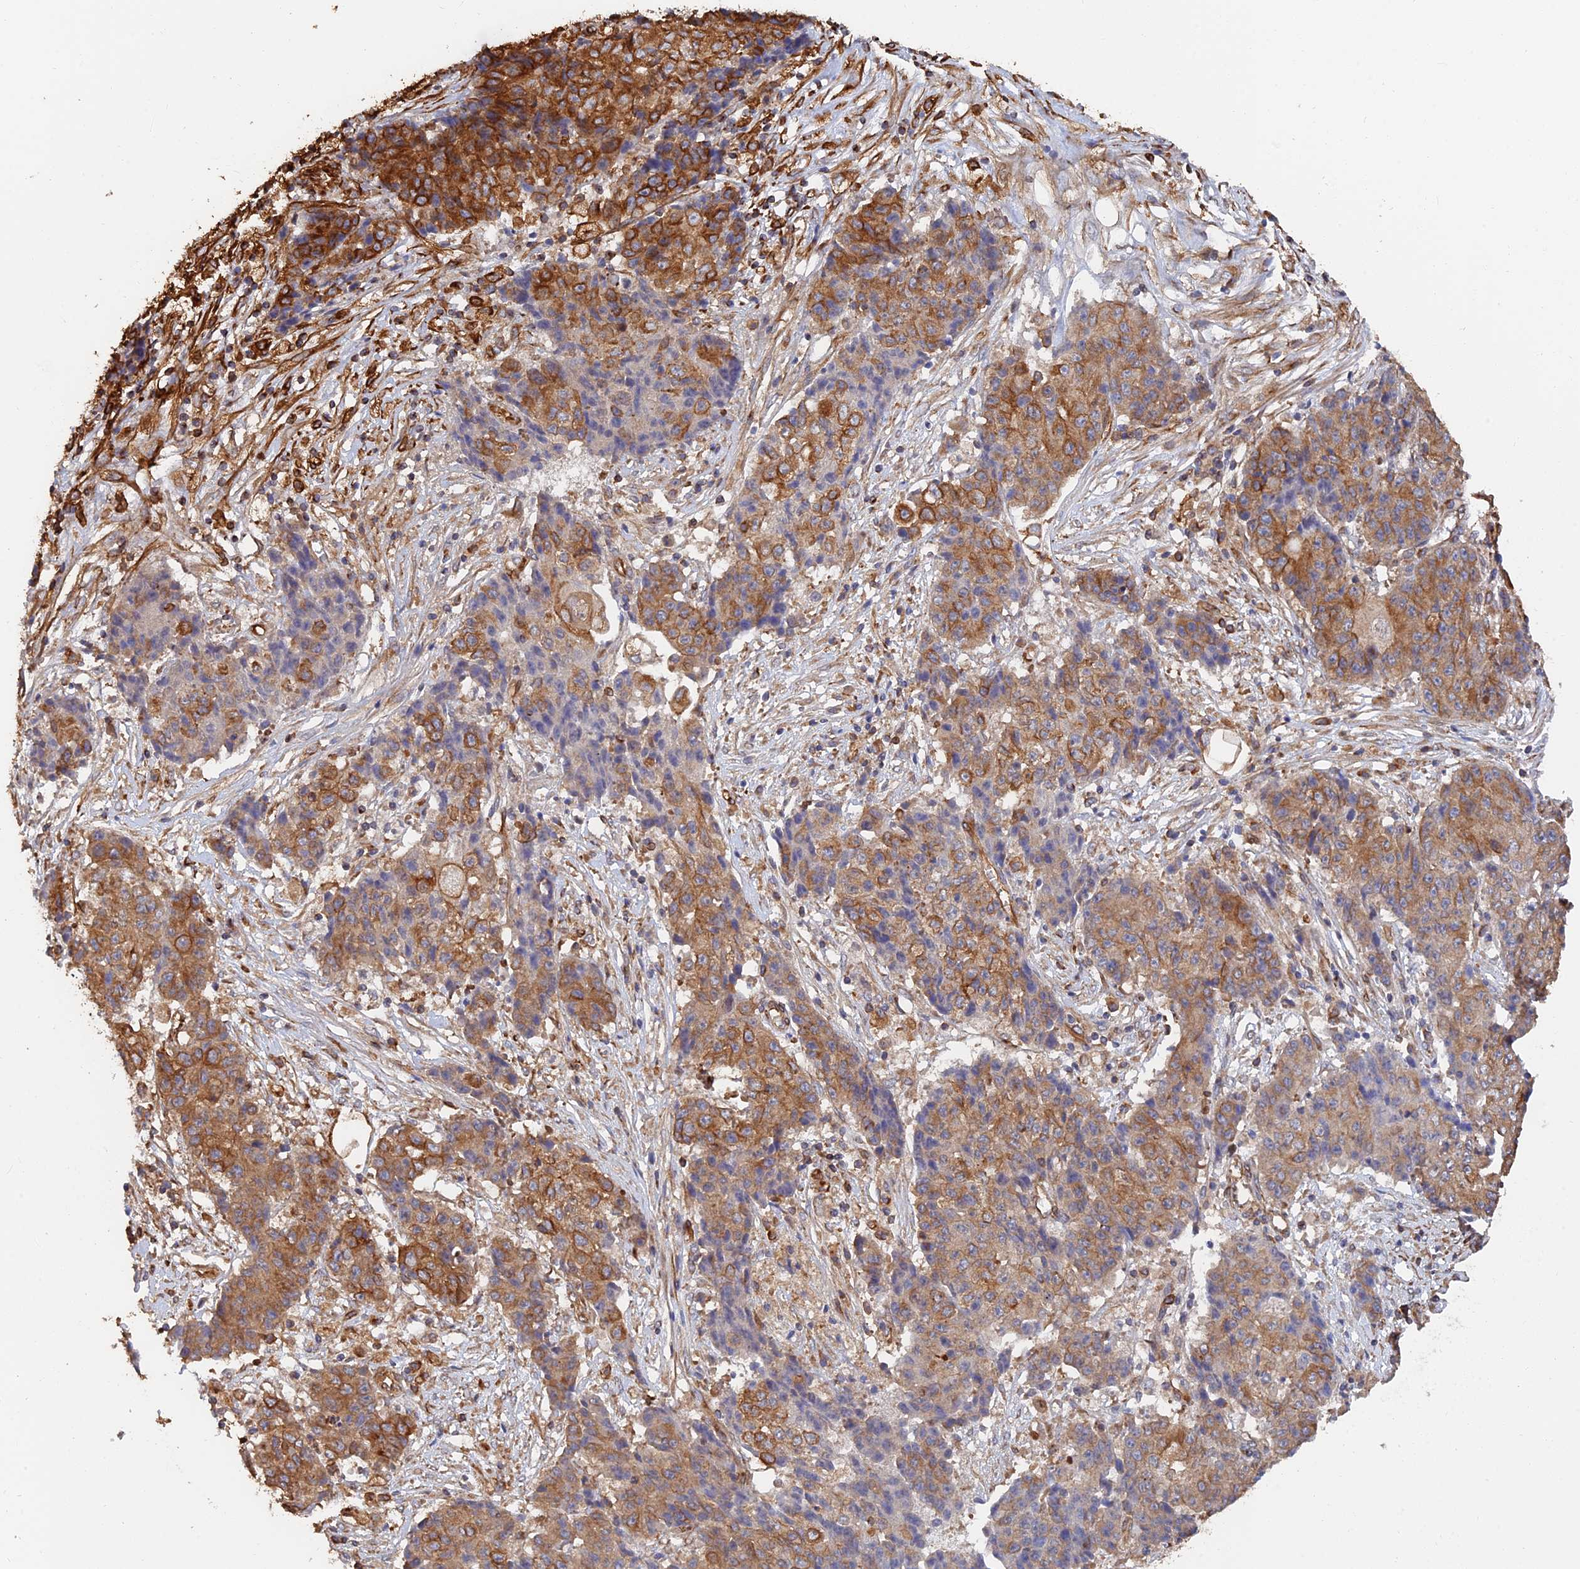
{"staining": {"intensity": "strong", "quantity": "25%-75%", "location": "cytoplasmic/membranous"}, "tissue": "ovarian cancer", "cell_type": "Tumor cells", "image_type": "cancer", "snomed": [{"axis": "morphology", "description": "Carcinoma, endometroid"}, {"axis": "topography", "description": "Ovary"}], "caption": "A micrograph of ovarian endometroid carcinoma stained for a protein shows strong cytoplasmic/membranous brown staining in tumor cells.", "gene": "WBP11", "patient": {"sex": "female", "age": 42}}